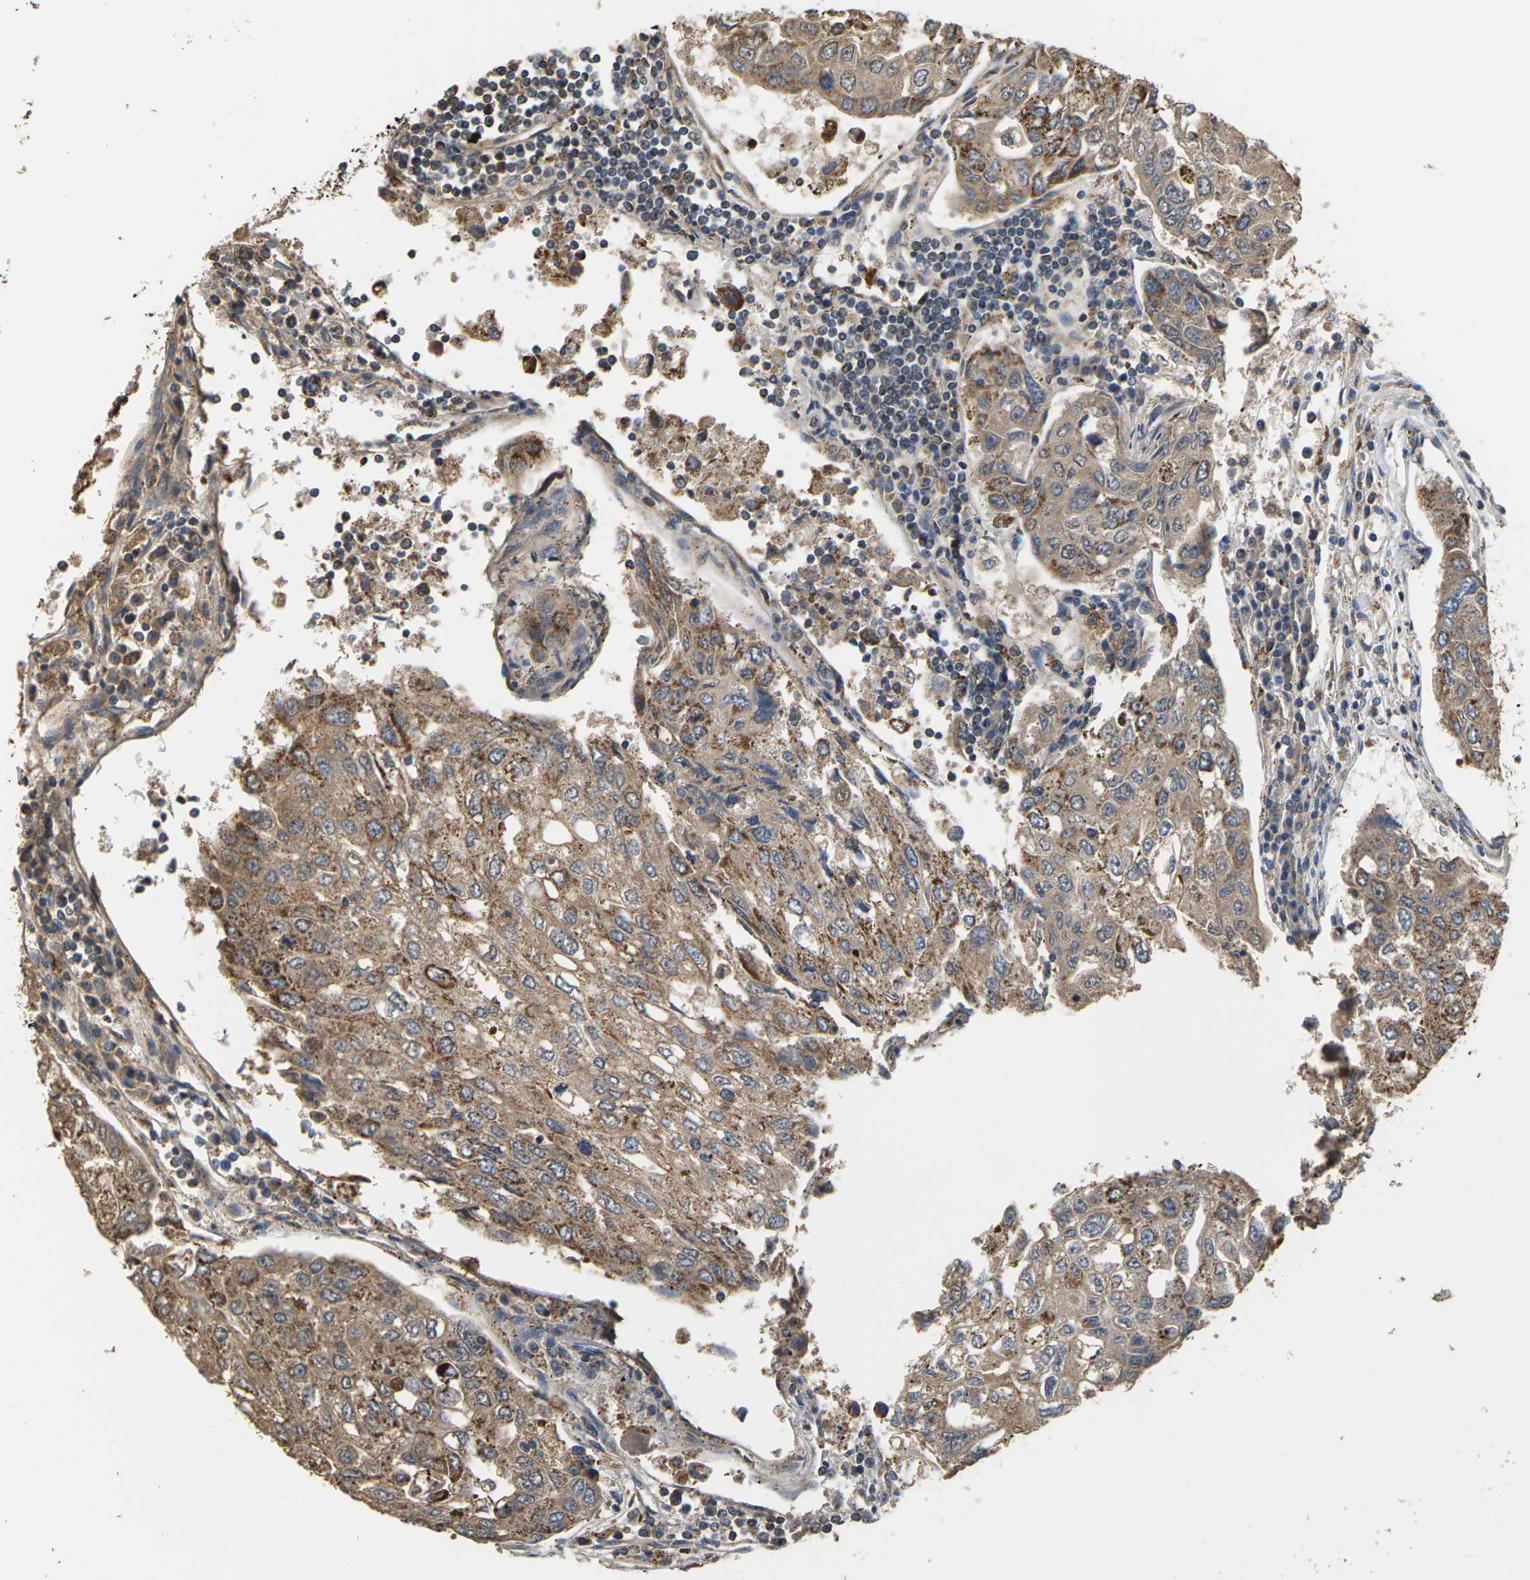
{"staining": {"intensity": "moderate", "quantity": ">75%", "location": "cytoplasmic/membranous"}, "tissue": "urothelial cancer", "cell_type": "Tumor cells", "image_type": "cancer", "snomed": [{"axis": "morphology", "description": "Urothelial carcinoma, High grade"}, {"axis": "topography", "description": "Lymph node"}, {"axis": "topography", "description": "Urinary bladder"}], "caption": "Protein expression analysis of human urothelial cancer reveals moderate cytoplasmic/membranous positivity in approximately >75% of tumor cells.", "gene": "PCDHB4", "patient": {"sex": "male", "age": 51}}